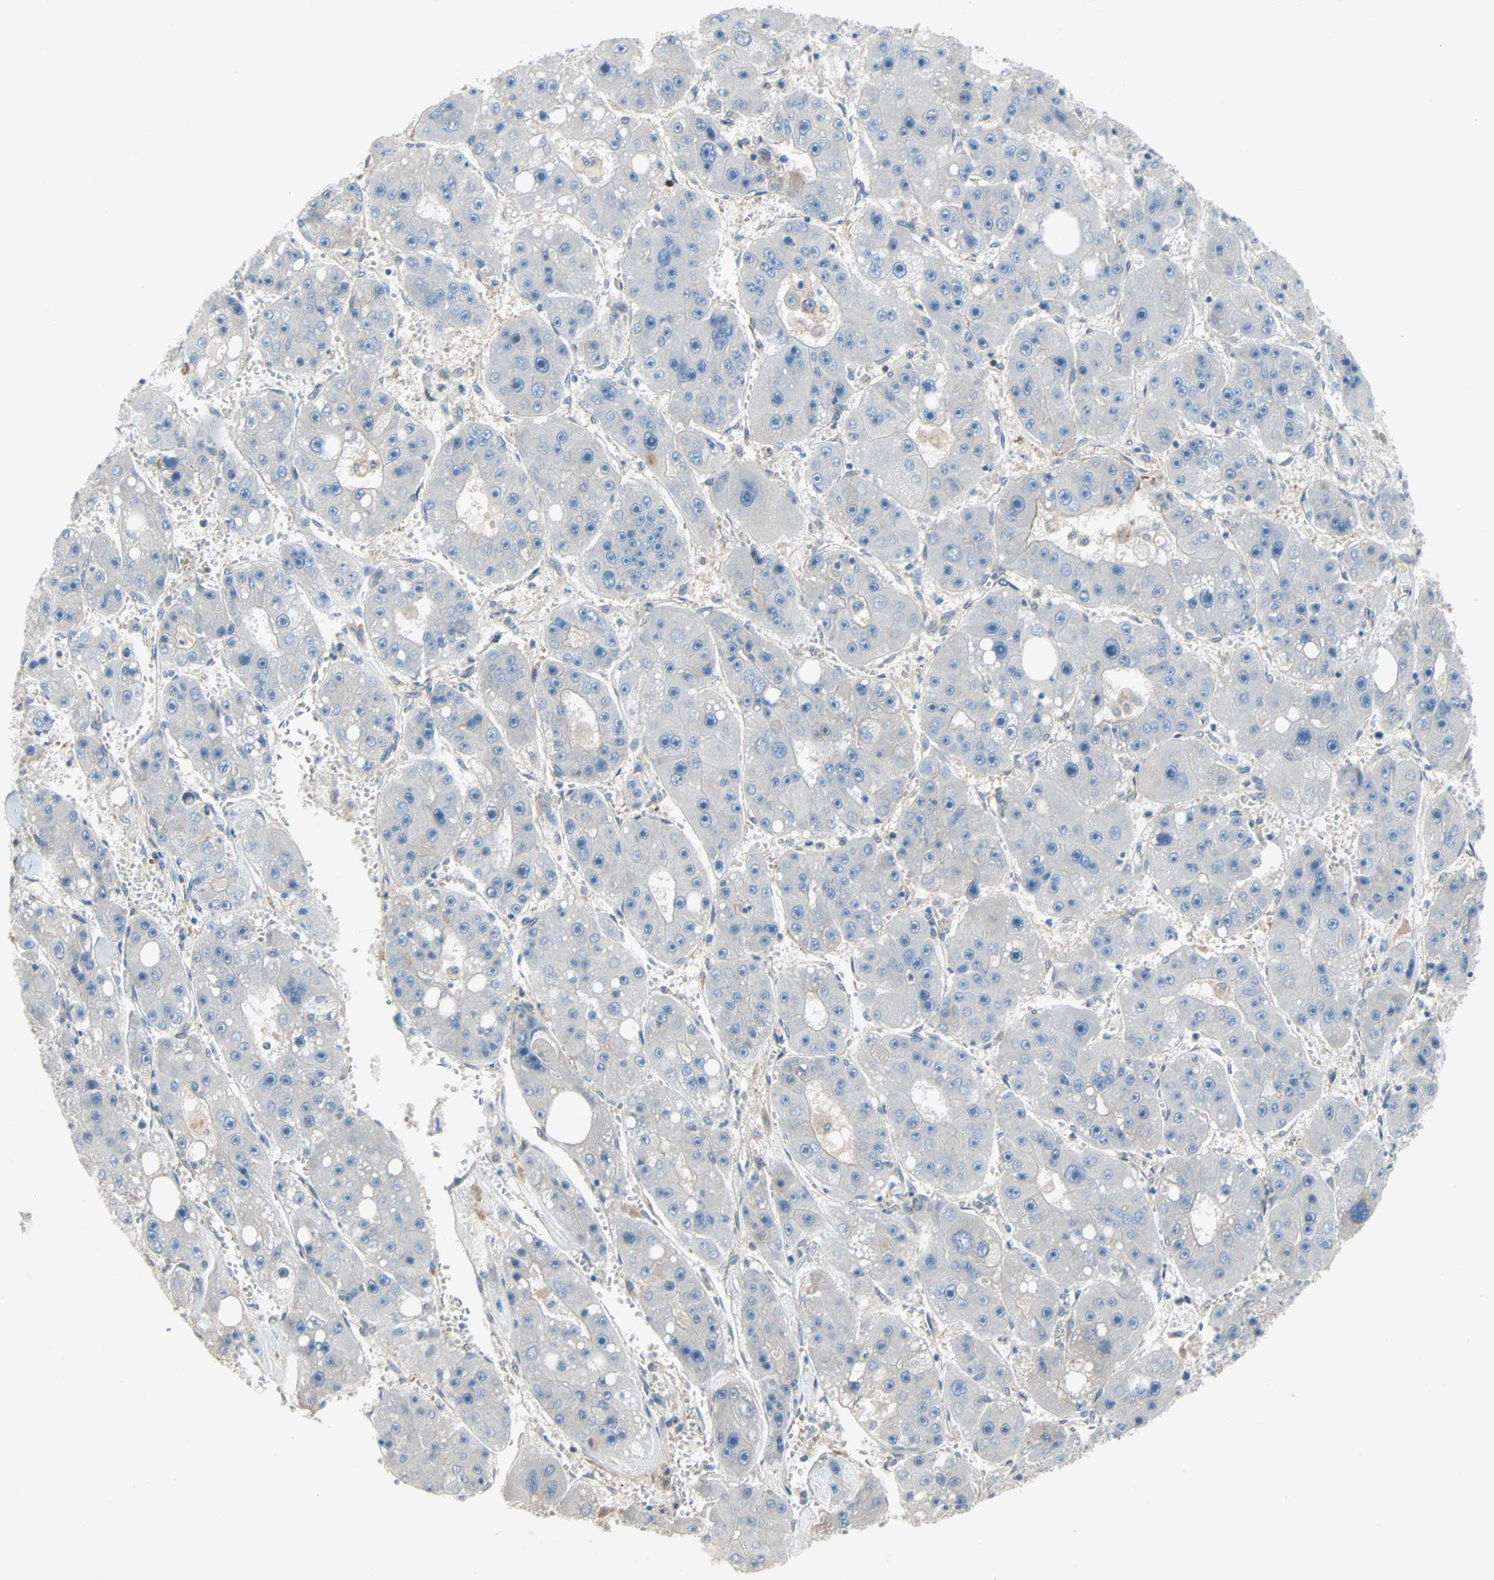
{"staining": {"intensity": "negative", "quantity": "none", "location": "none"}, "tissue": "liver cancer", "cell_type": "Tumor cells", "image_type": "cancer", "snomed": [{"axis": "morphology", "description": "Carcinoma, Hepatocellular, NOS"}, {"axis": "topography", "description": "Liver"}], "caption": "A photomicrograph of liver cancer stained for a protein demonstrates no brown staining in tumor cells.", "gene": "TNFRSF12A", "patient": {"sex": "female", "age": 61}}